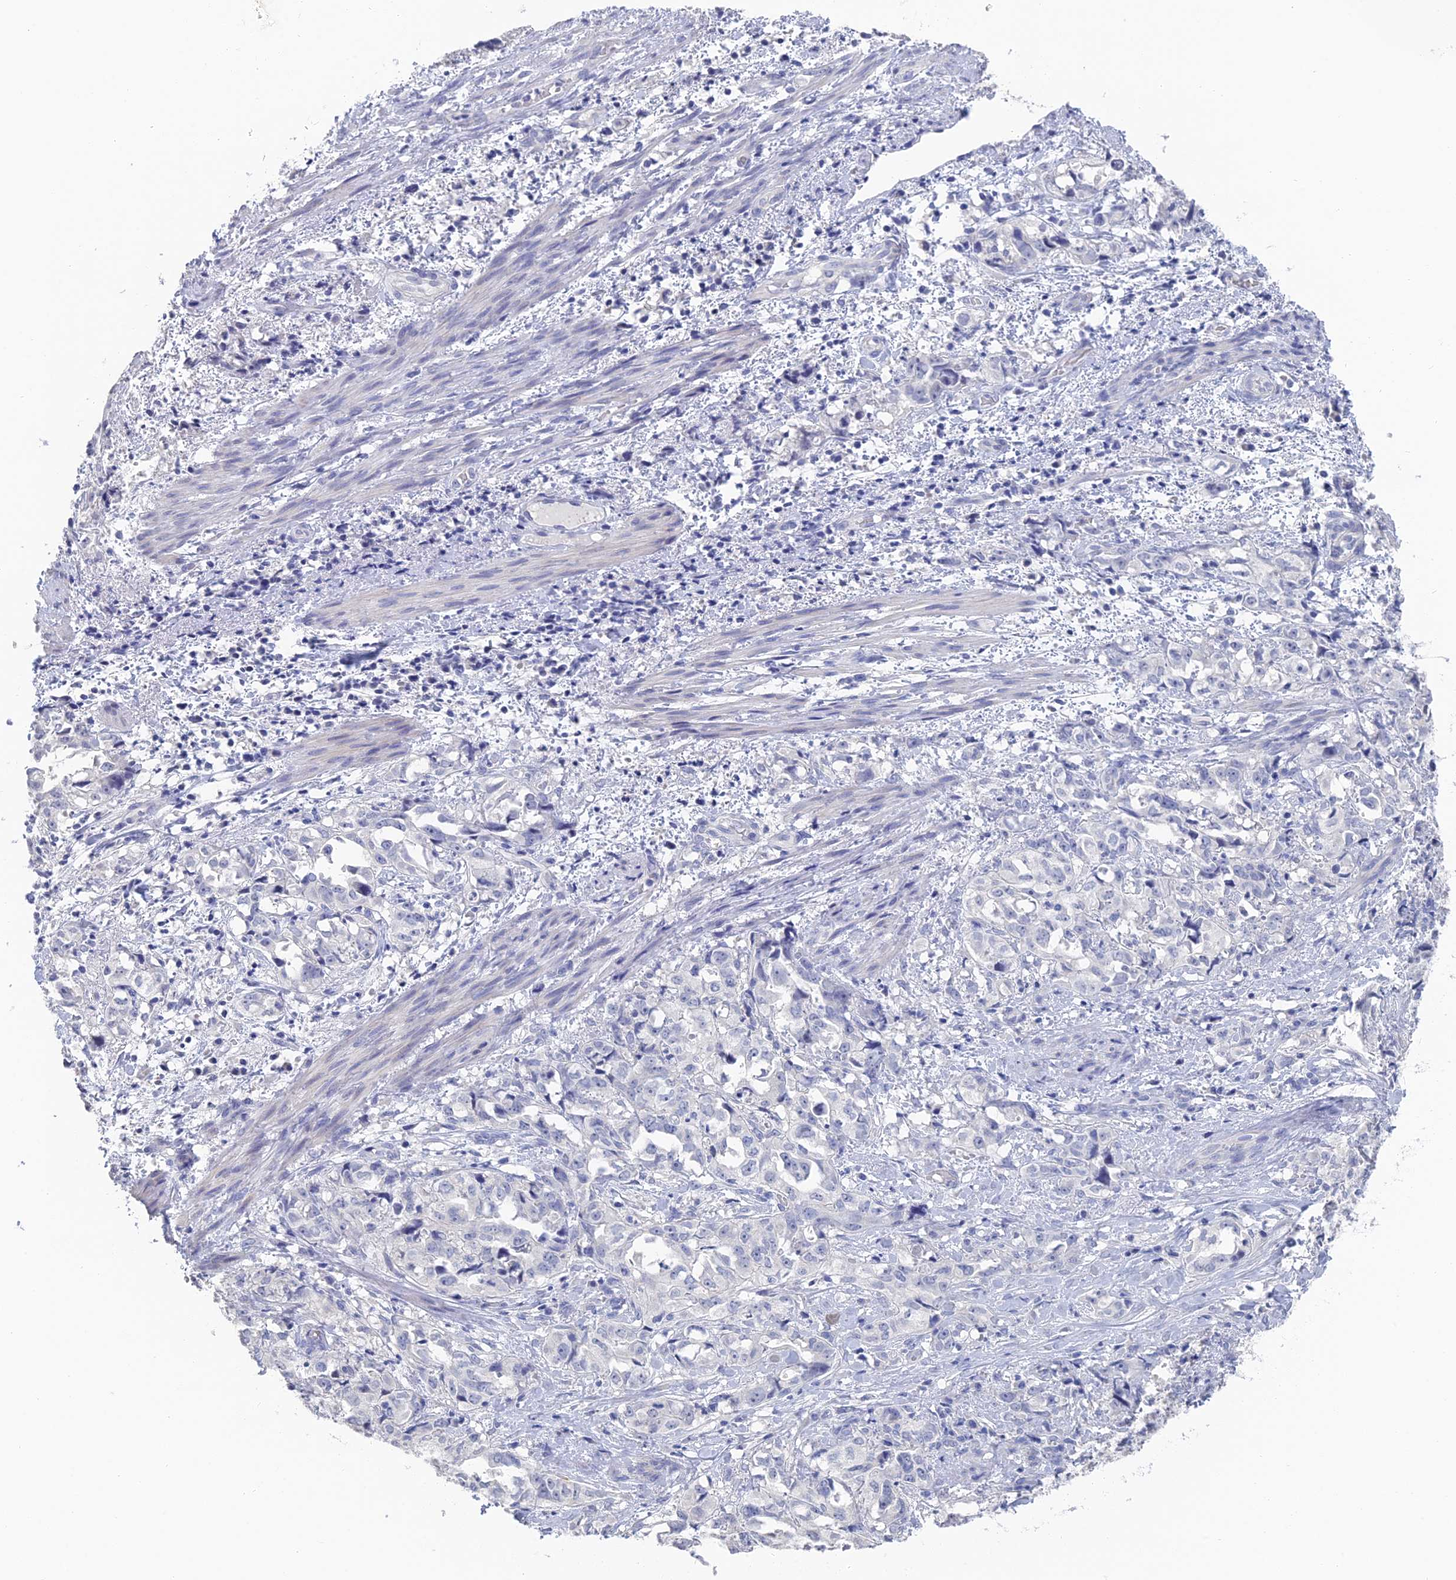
{"staining": {"intensity": "negative", "quantity": "none", "location": "none"}, "tissue": "endometrial cancer", "cell_type": "Tumor cells", "image_type": "cancer", "snomed": [{"axis": "morphology", "description": "Adenocarcinoma, NOS"}, {"axis": "topography", "description": "Endometrium"}], "caption": "An image of endometrial adenocarcinoma stained for a protein shows no brown staining in tumor cells. (Stains: DAB (3,3'-diaminobenzidine) immunohistochemistry with hematoxylin counter stain, Microscopy: brightfield microscopy at high magnification).", "gene": "GFAP", "patient": {"sex": "female", "age": 65}}